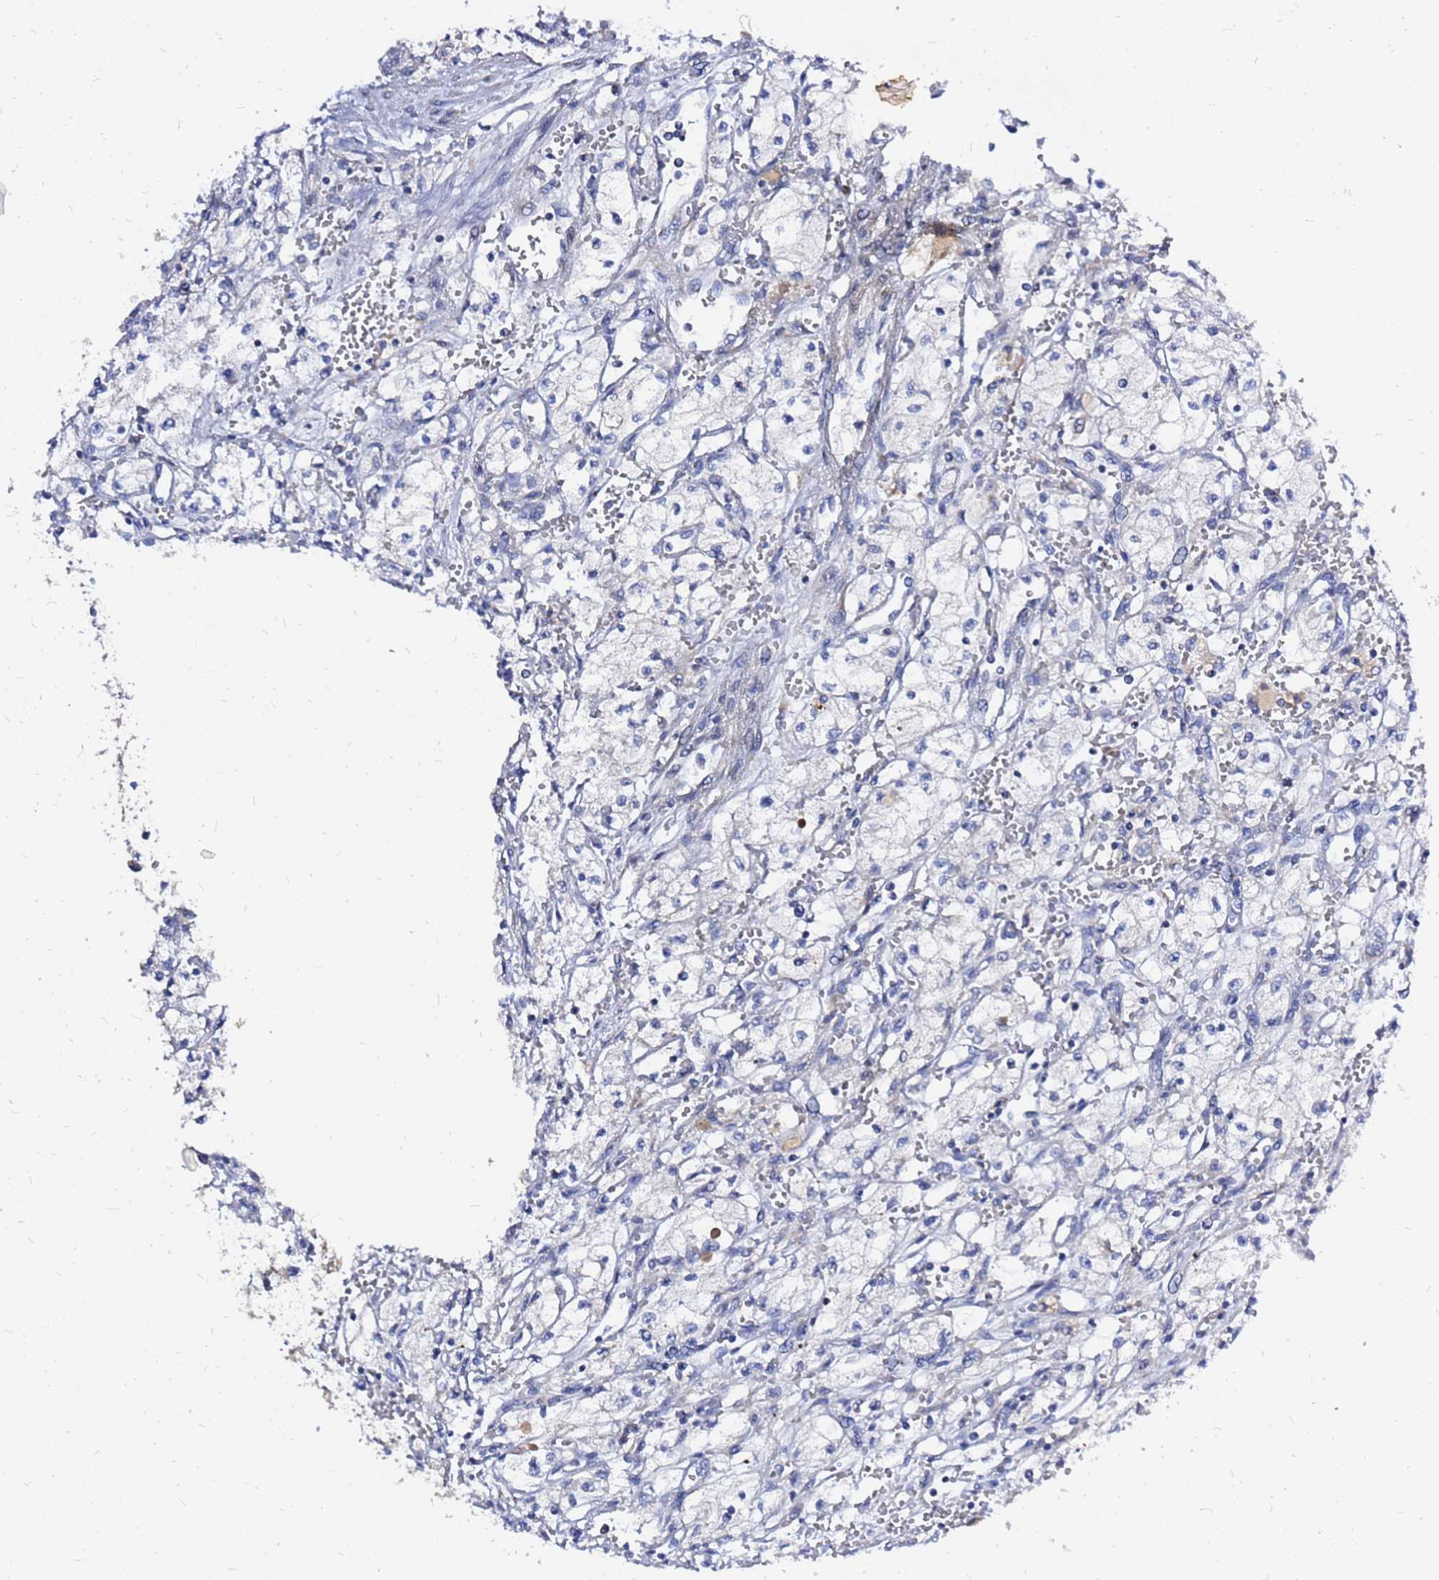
{"staining": {"intensity": "negative", "quantity": "none", "location": "none"}, "tissue": "renal cancer", "cell_type": "Tumor cells", "image_type": "cancer", "snomed": [{"axis": "morphology", "description": "Adenocarcinoma, NOS"}, {"axis": "topography", "description": "Kidney"}], "caption": "Tumor cells are negative for protein expression in human renal adenocarcinoma. The staining is performed using DAB (3,3'-diaminobenzidine) brown chromogen with nuclei counter-stained in using hematoxylin.", "gene": "SRGAP3", "patient": {"sex": "male", "age": 59}}